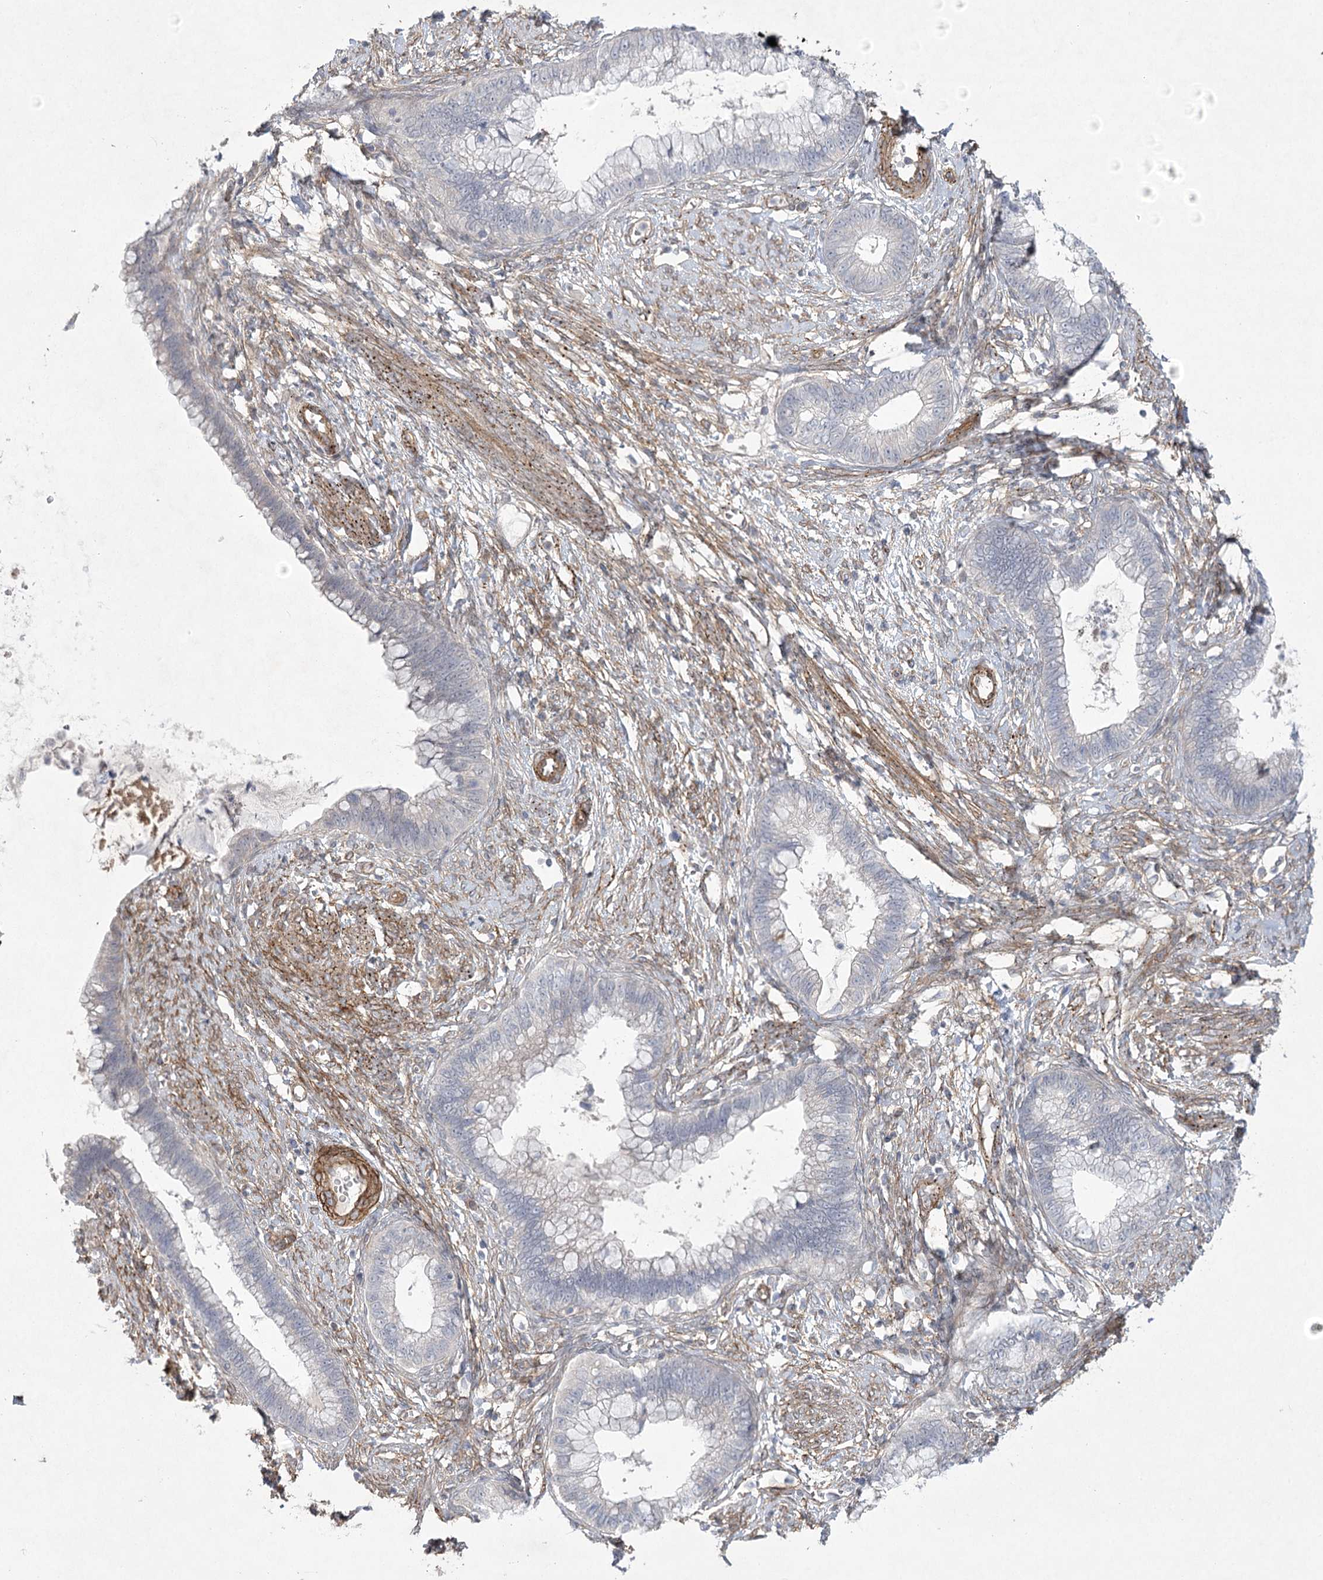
{"staining": {"intensity": "negative", "quantity": "none", "location": "none"}, "tissue": "cervical cancer", "cell_type": "Tumor cells", "image_type": "cancer", "snomed": [{"axis": "morphology", "description": "Adenocarcinoma, NOS"}, {"axis": "topography", "description": "Cervix"}], "caption": "High power microscopy photomicrograph of an immunohistochemistry photomicrograph of cervical cancer, revealing no significant positivity in tumor cells. Brightfield microscopy of immunohistochemistry (IHC) stained with DAB (brown) and hematoxylin (blue), captured at high magnification.", "gene": "AMTN", "patient": {"sex": "female", "age": 44}}